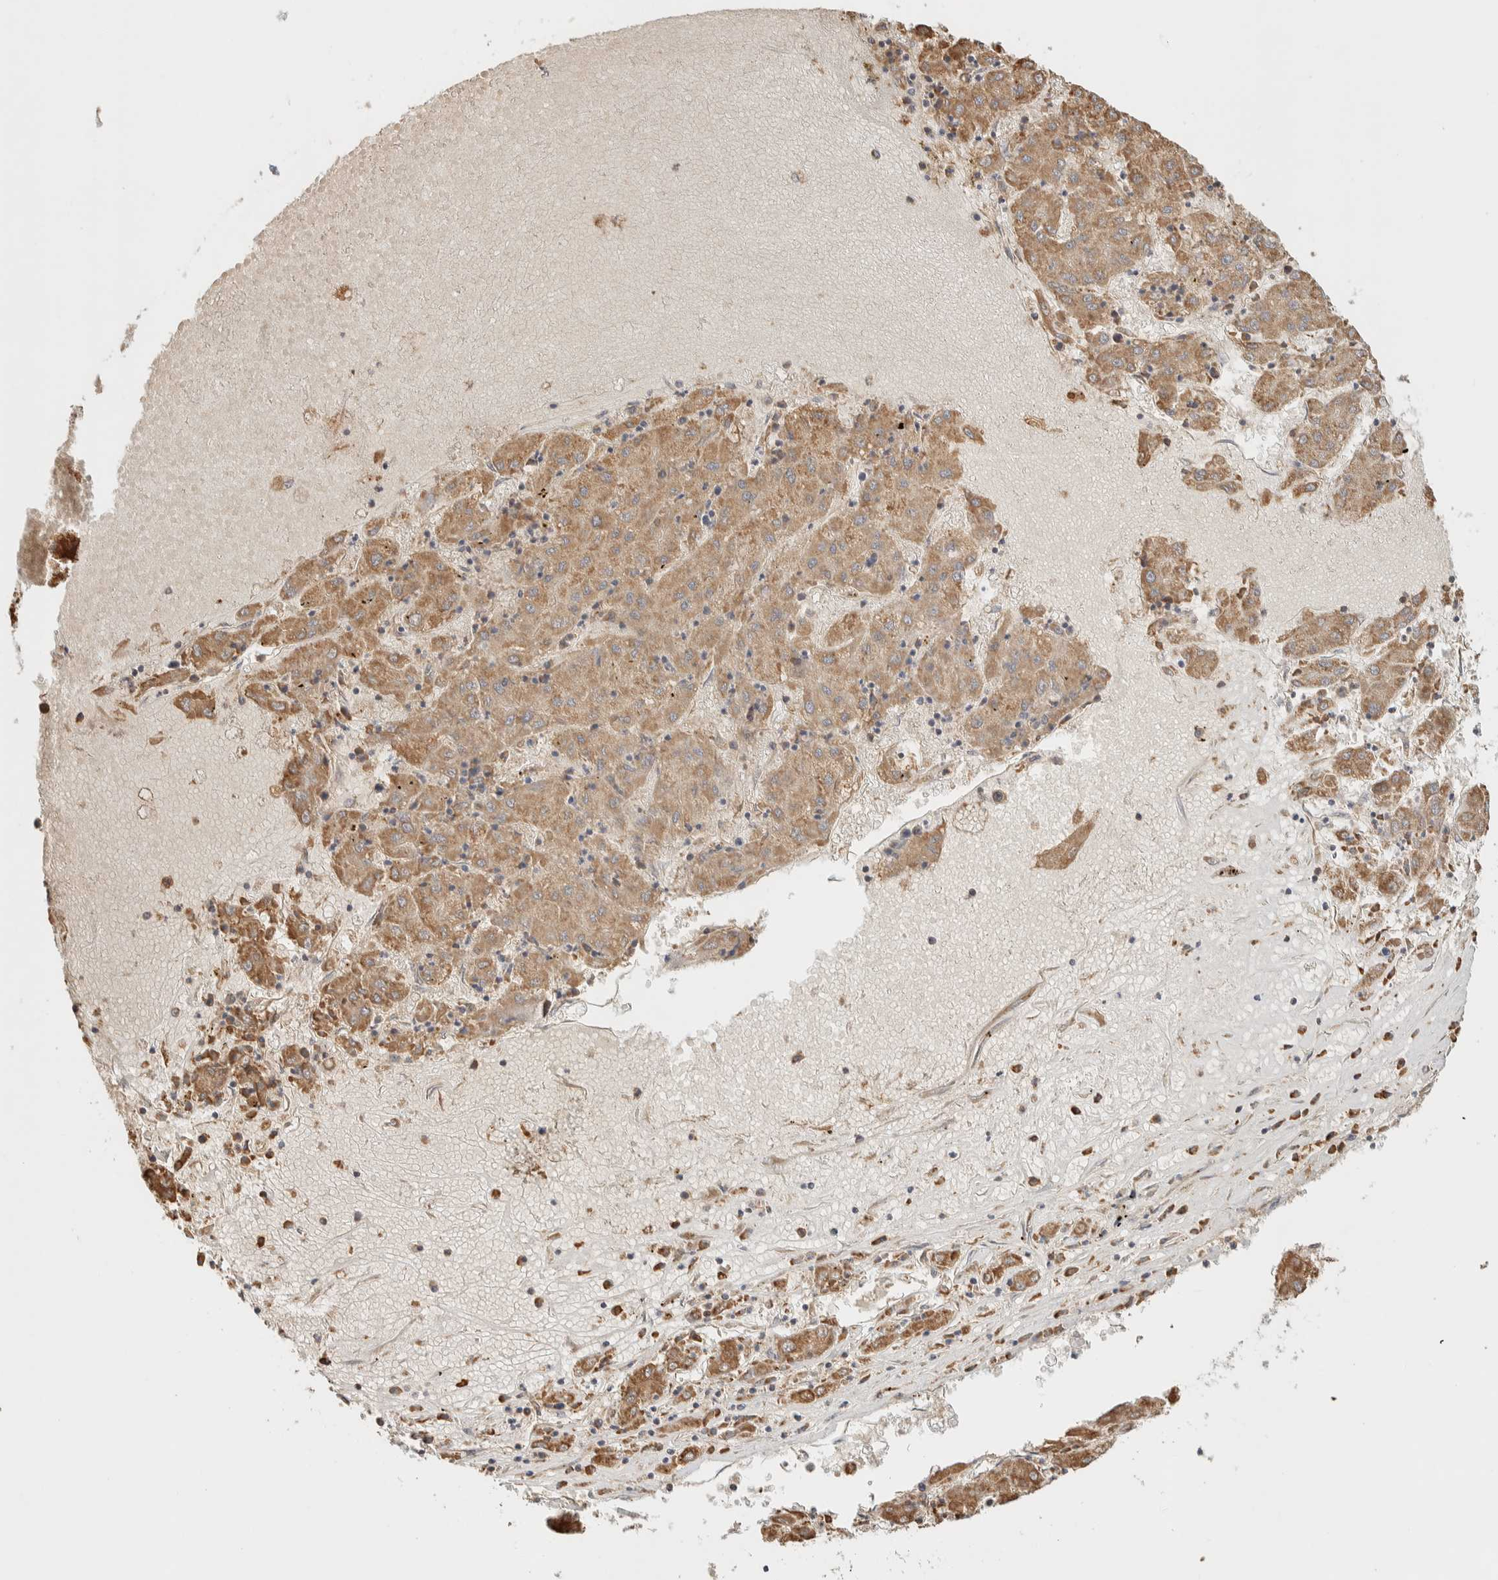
{"staining": {"intensity": "moderate", "quantity": ">75%", "location": "cytoplasmic/membranous"}, "tissue": "liver cancer", "cell_type": "Tumor cells", "image_type": "cancer", "snomed": [{"axis": "morphology", "description": "Carcinoma, Hepatocellular, NOS"}, {"axis": "topography", "description": "Liver"}], "caption": "Tumor cells show medium levels of moderate cytoplasmic/membranous expression in approximately >75% of cells in human liver cancer (hepatocellular carcinoma). (IHC, brightfield microscopy, high magnification).", "gene": "RAB11FIP1", "patient": {"sex": "male", "age": 72}}